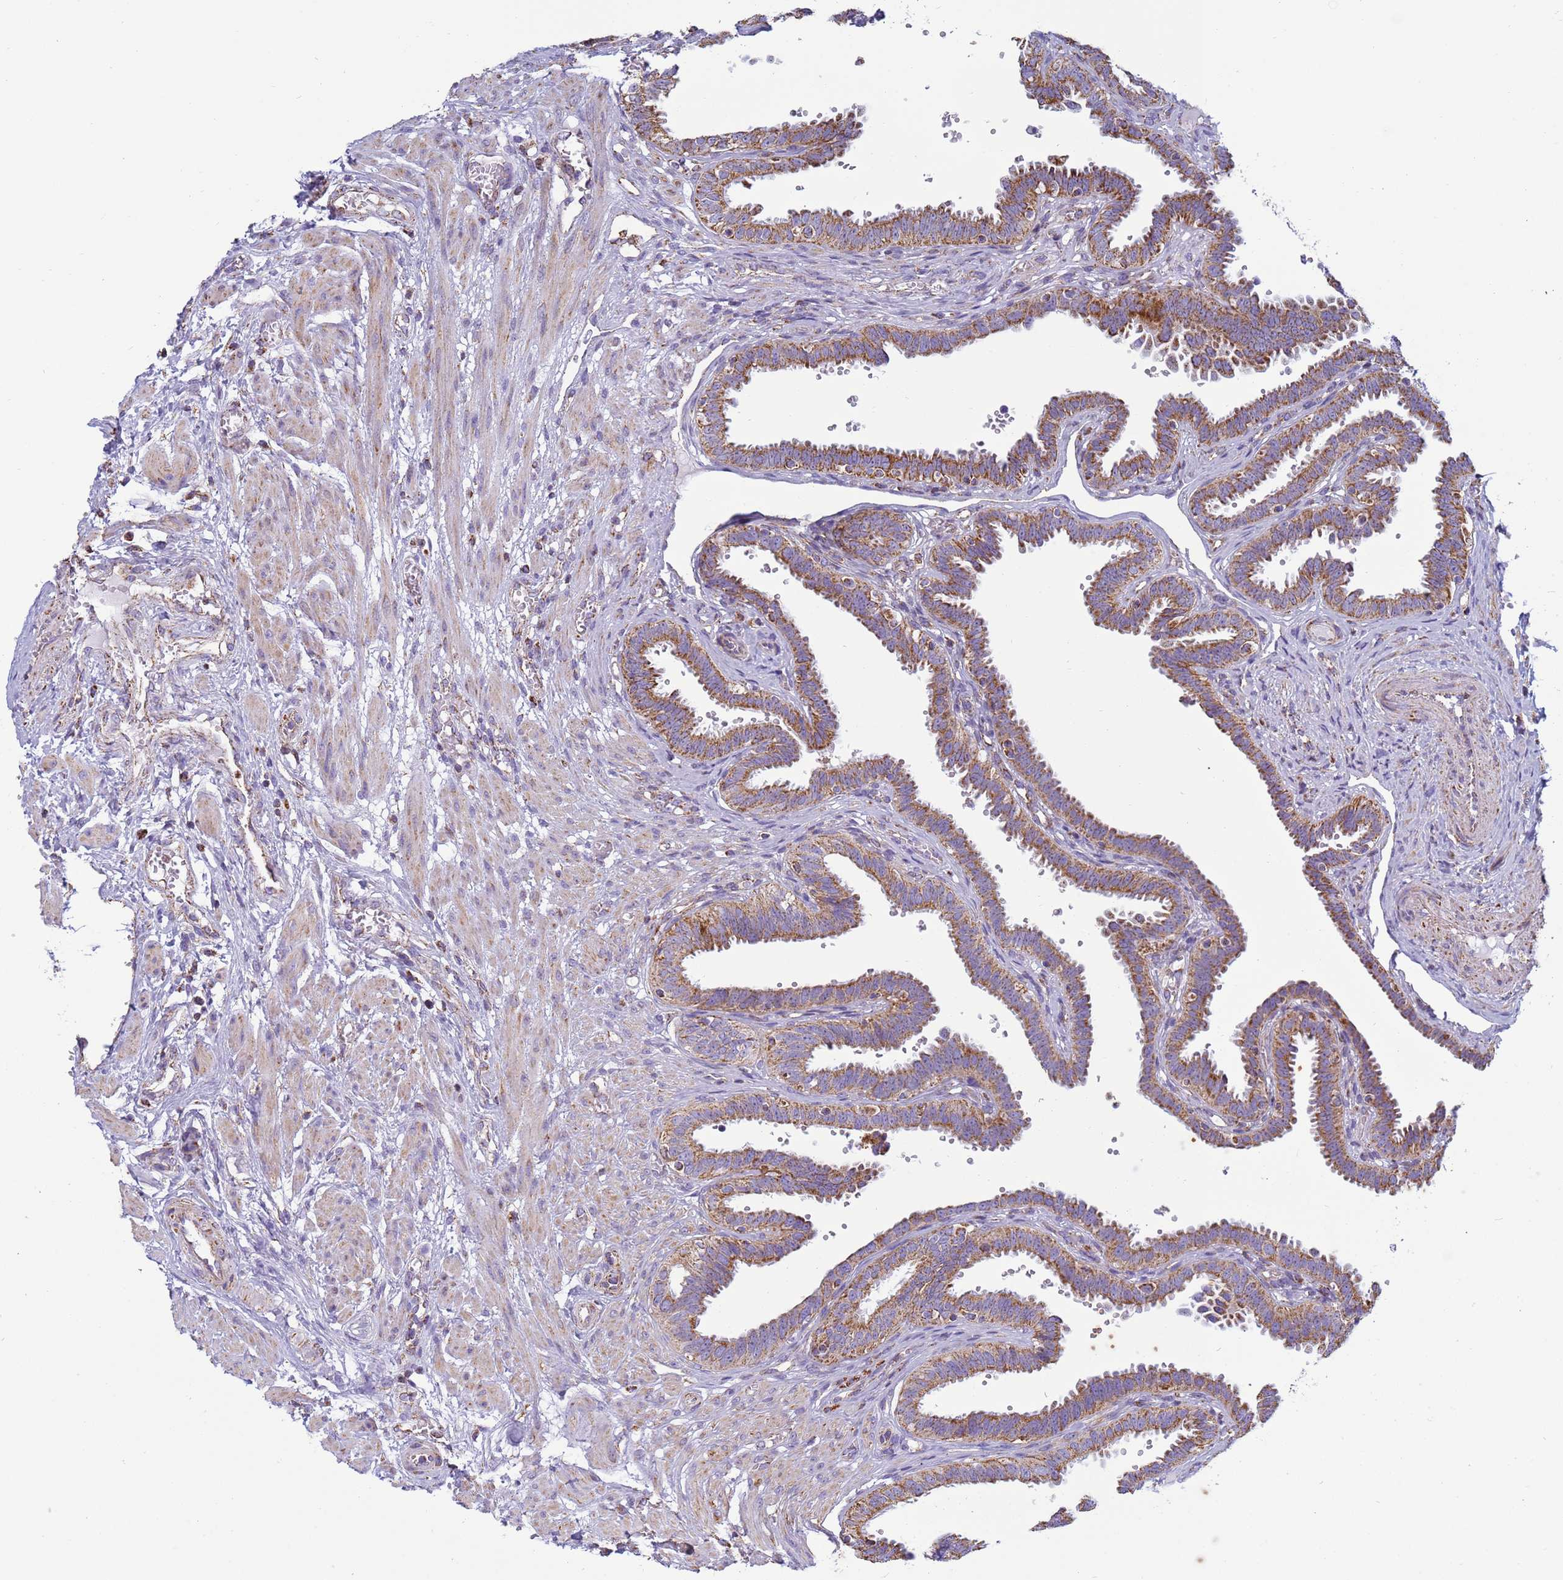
{"staining": {"intensity": "moderate", "quantity": ">75%", "location": "cytoplasmic/membranous"}, "tissue": "fallopian tube", "cell_type": "Glandular cells", "image_type": "normal", "snomed": [{"axis": "morphology", "description": "Normal tissue, NOS"}, {"axis": "topography", "description": "Fallopian tube"}], "caption": "Protein expression analysis of unremarkable human fallopian tube reveals moderate cytoplasmic/membranous expression in about >75% of glandular cells.", "gene": "COQ4", "patient": {"sex": "female", "age": 37}}